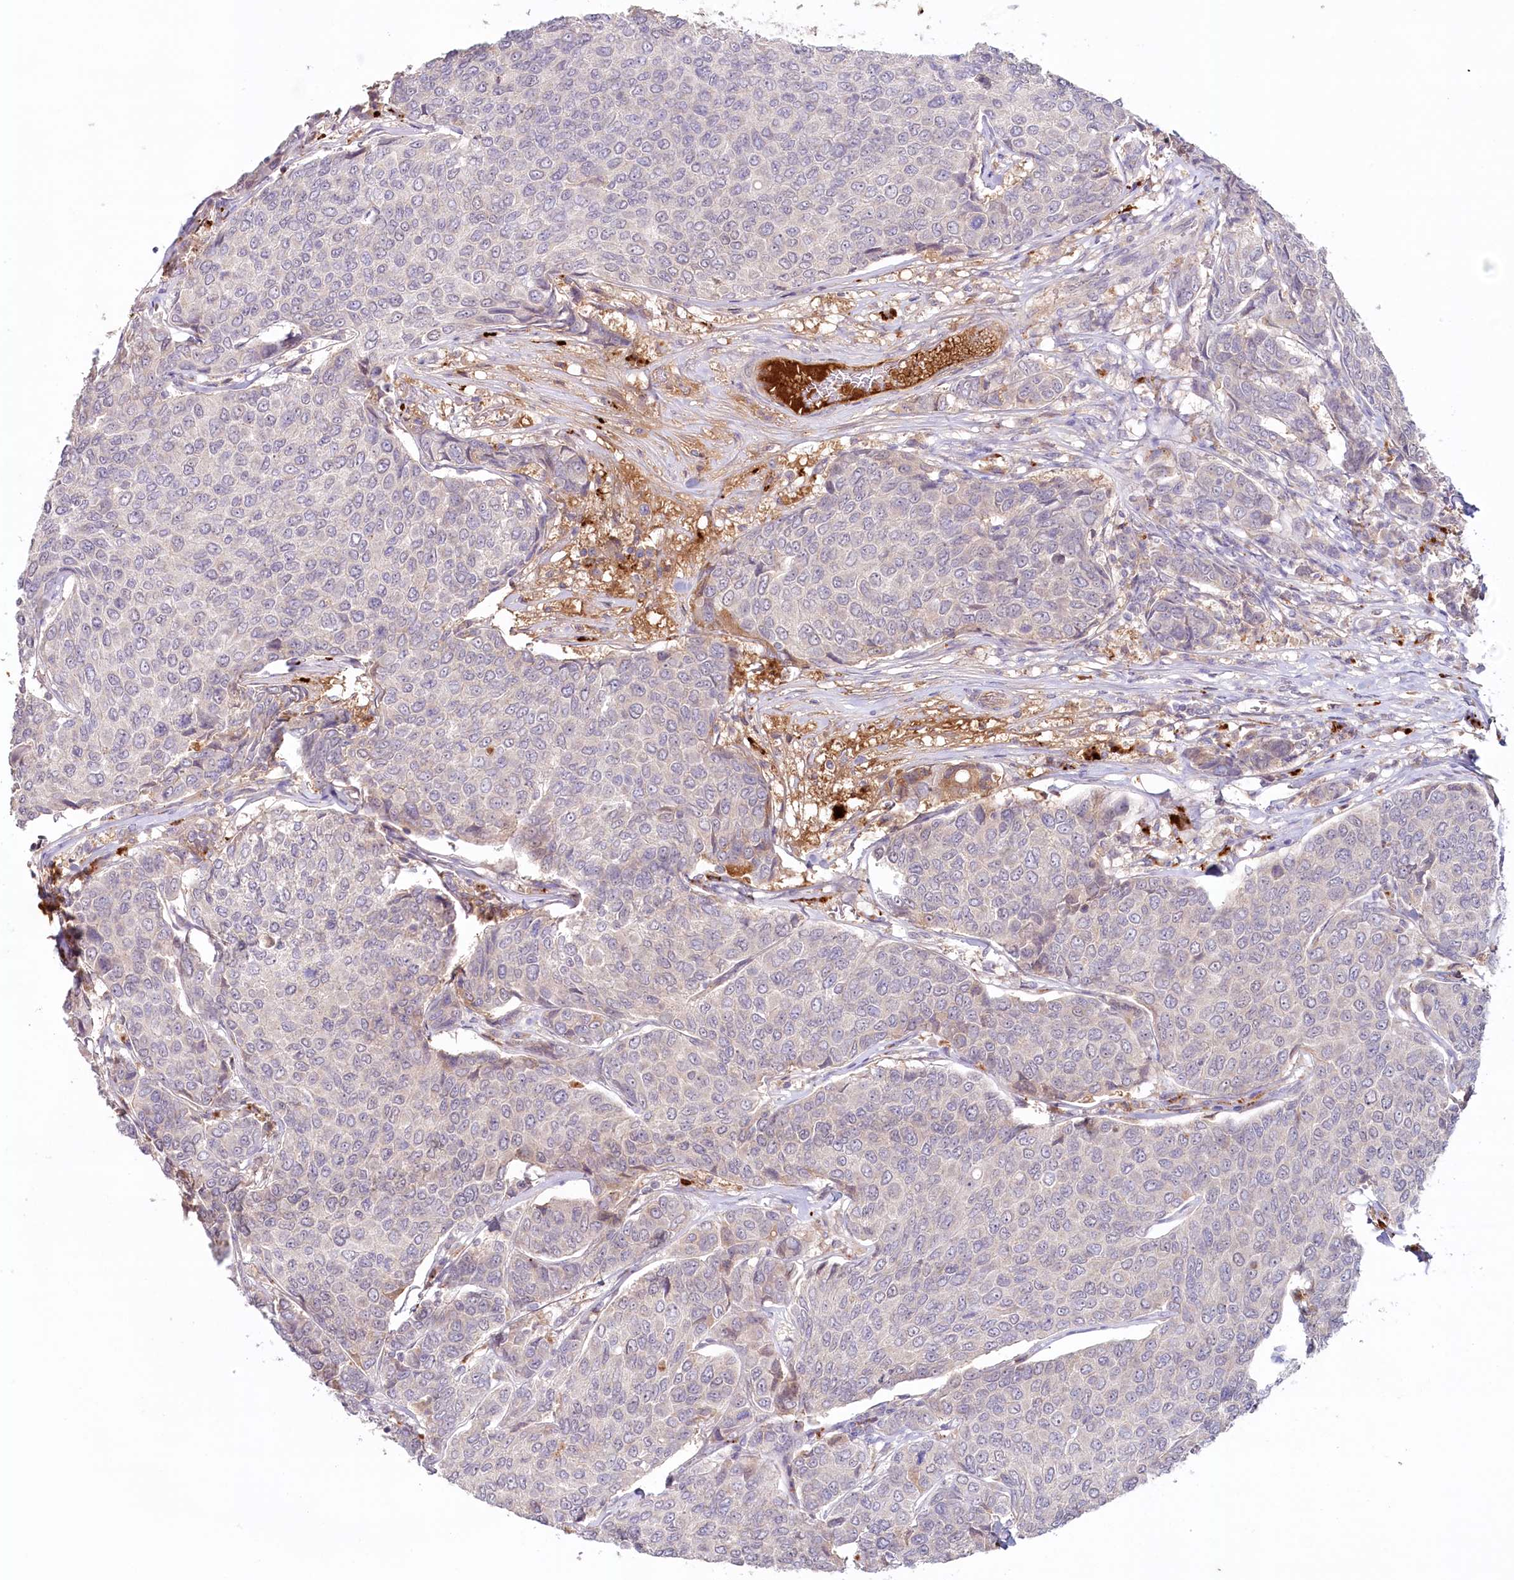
{"staining": {"intensity": "negative", "quantity": "none", "location": "none"}, "tissue": "breast cancer", "cell_type": "Tumor cells", "image_type": "cancer", "snomed": [{"axis": "morphology", "description": "Duct carcinoma"}, {"axis": "topography", "description": "Breast"}], "caption": "This histopathology image is of breast infiltrating ductal carcinoma stained with immunohistochemistry (IHC) to label a protein in brown with the nuclei are counter-stained blue. There is no staining in tumor cells.", "gene": "PSAPL1", "patient": {"sex": "female", "age": 55}}